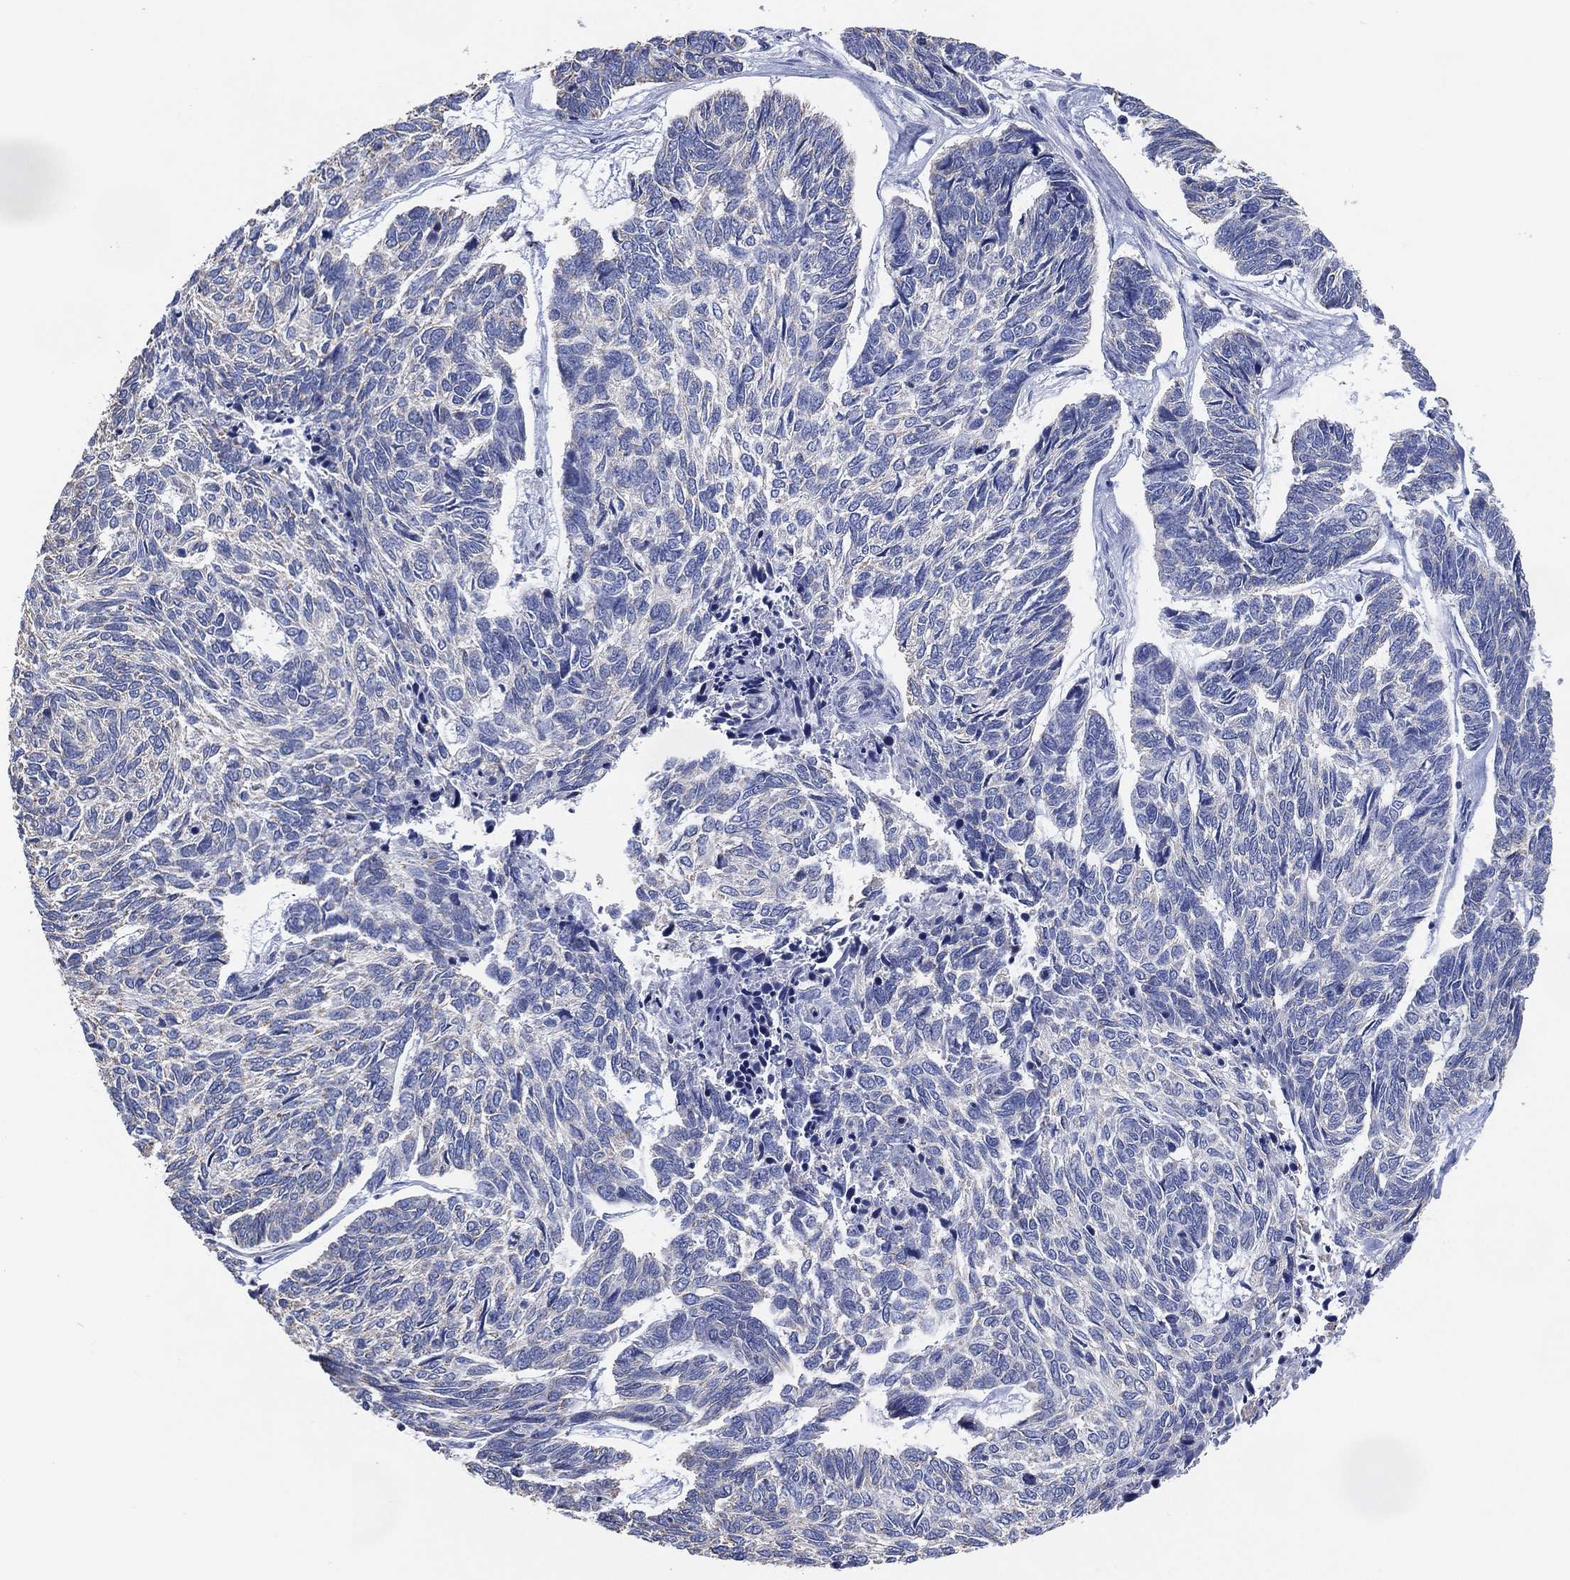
{"staining": {"intensity": "negative", "quantity": "none", "location": "none"}, "tissue": "skin cancer", "cell_type": "Tumor cells", "image_type": "cancer", "snomed": [{"axis": "morphology", "description": "Basal cell carcinoma"}, {"axis": "topography", "description": "Skin"}], "caption": "The histopathology image demonstrates no staining of tumor cells in skin cancer (basal cell carcinoma). (Brightfield microscopy of DAB (3,3'-diaminobenzidine) immunohistochemistry (IHC) at high magnification).", "gene": "CFTR", "patient": {"sex": "female", "age": 65}}